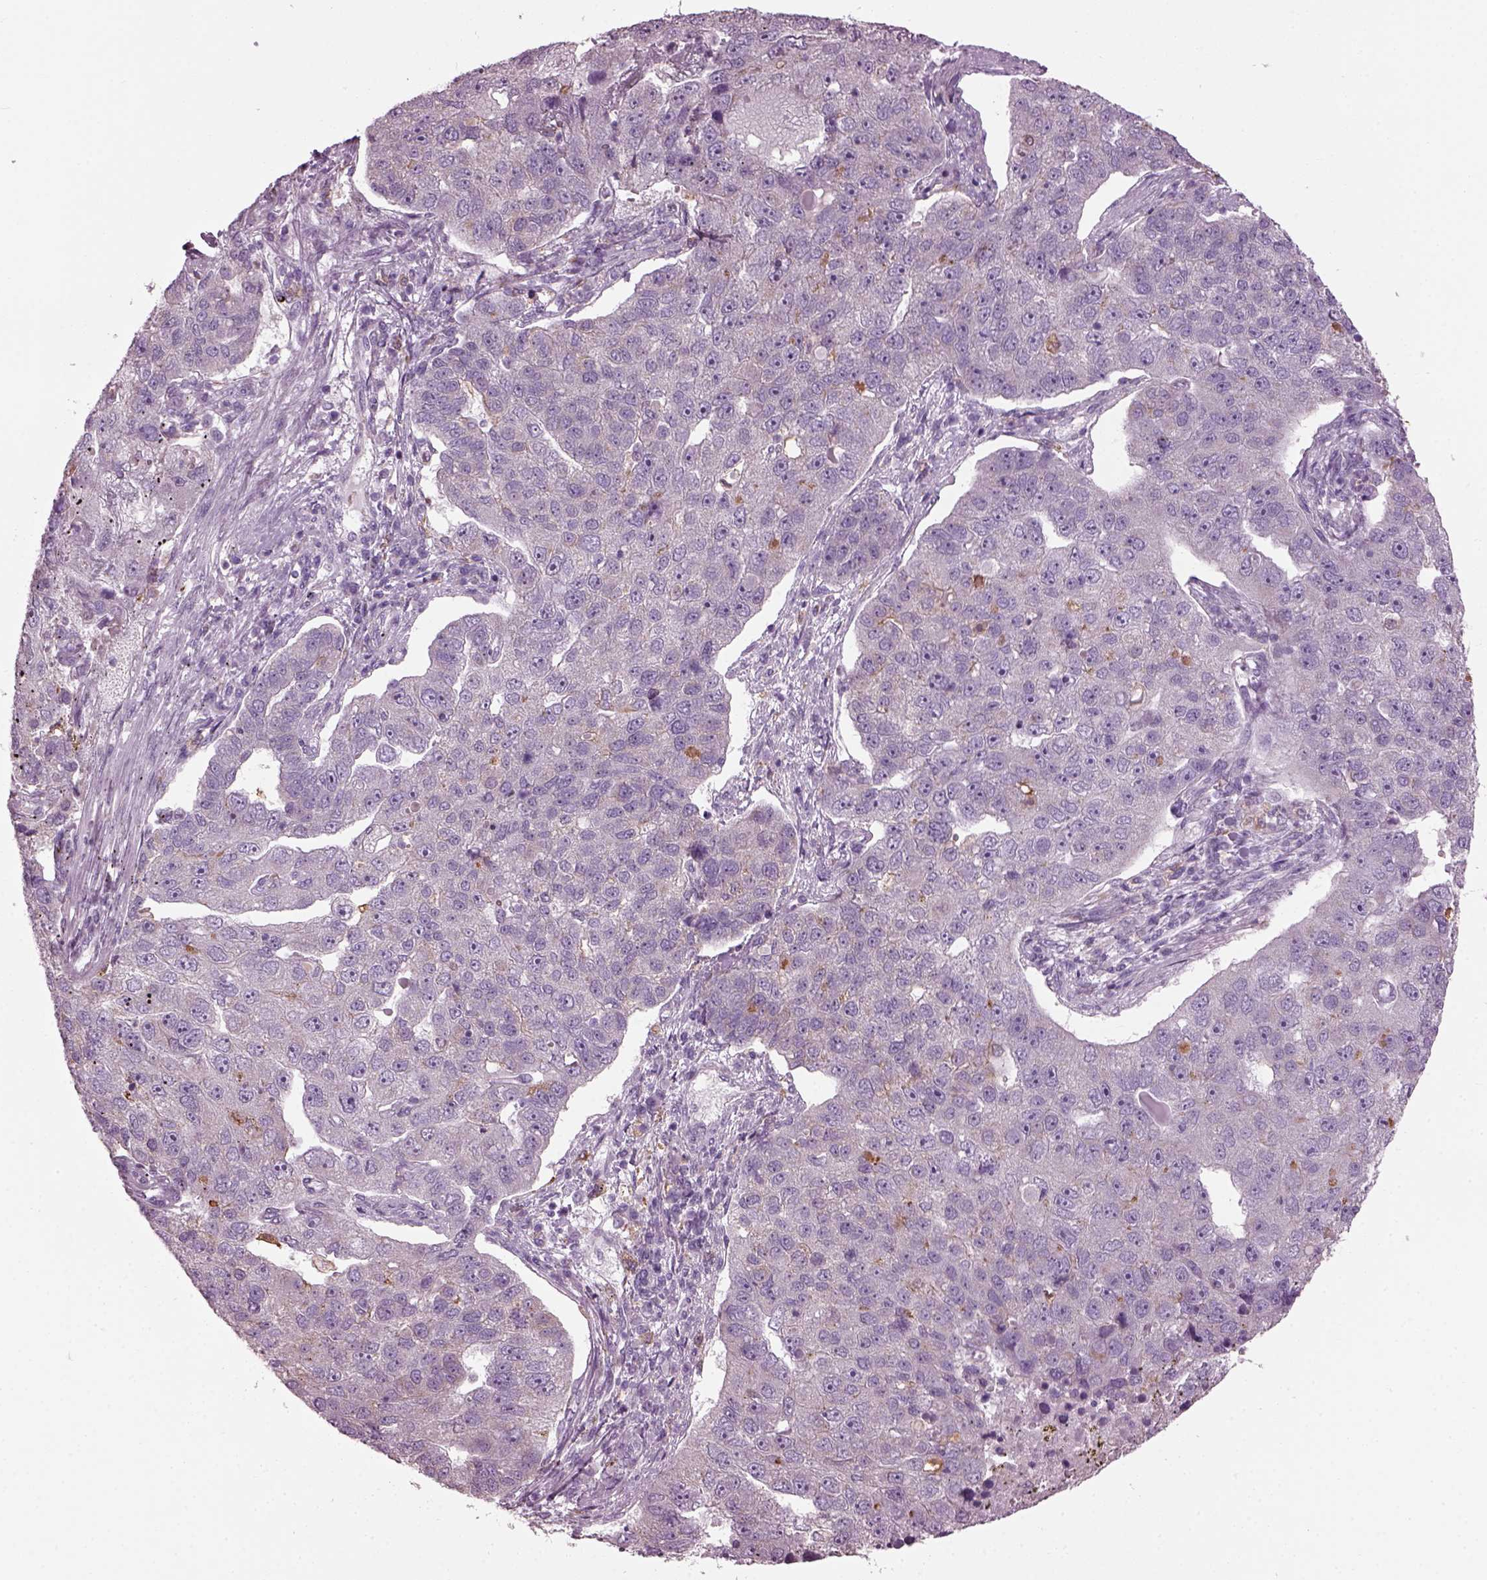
{"staining": {"intensity": "negative", "quantity": "none", "location": "none"}, "tissue": "pancreatic cancer", "cell_type": "Tumor cells", "image_type": "cancer", "snomed": [{"axis": "morphology", "description": "Adenocarcinoma, NOS"}, {"axis": "topography", "description": "Pancreas"}], "caption": "The image exhibits no significant expression in tumor cells of pancreatic cancer (adenocarcinoma).", "gene": "TMEM231", "patient": {"sex": "female", "age": 61}}